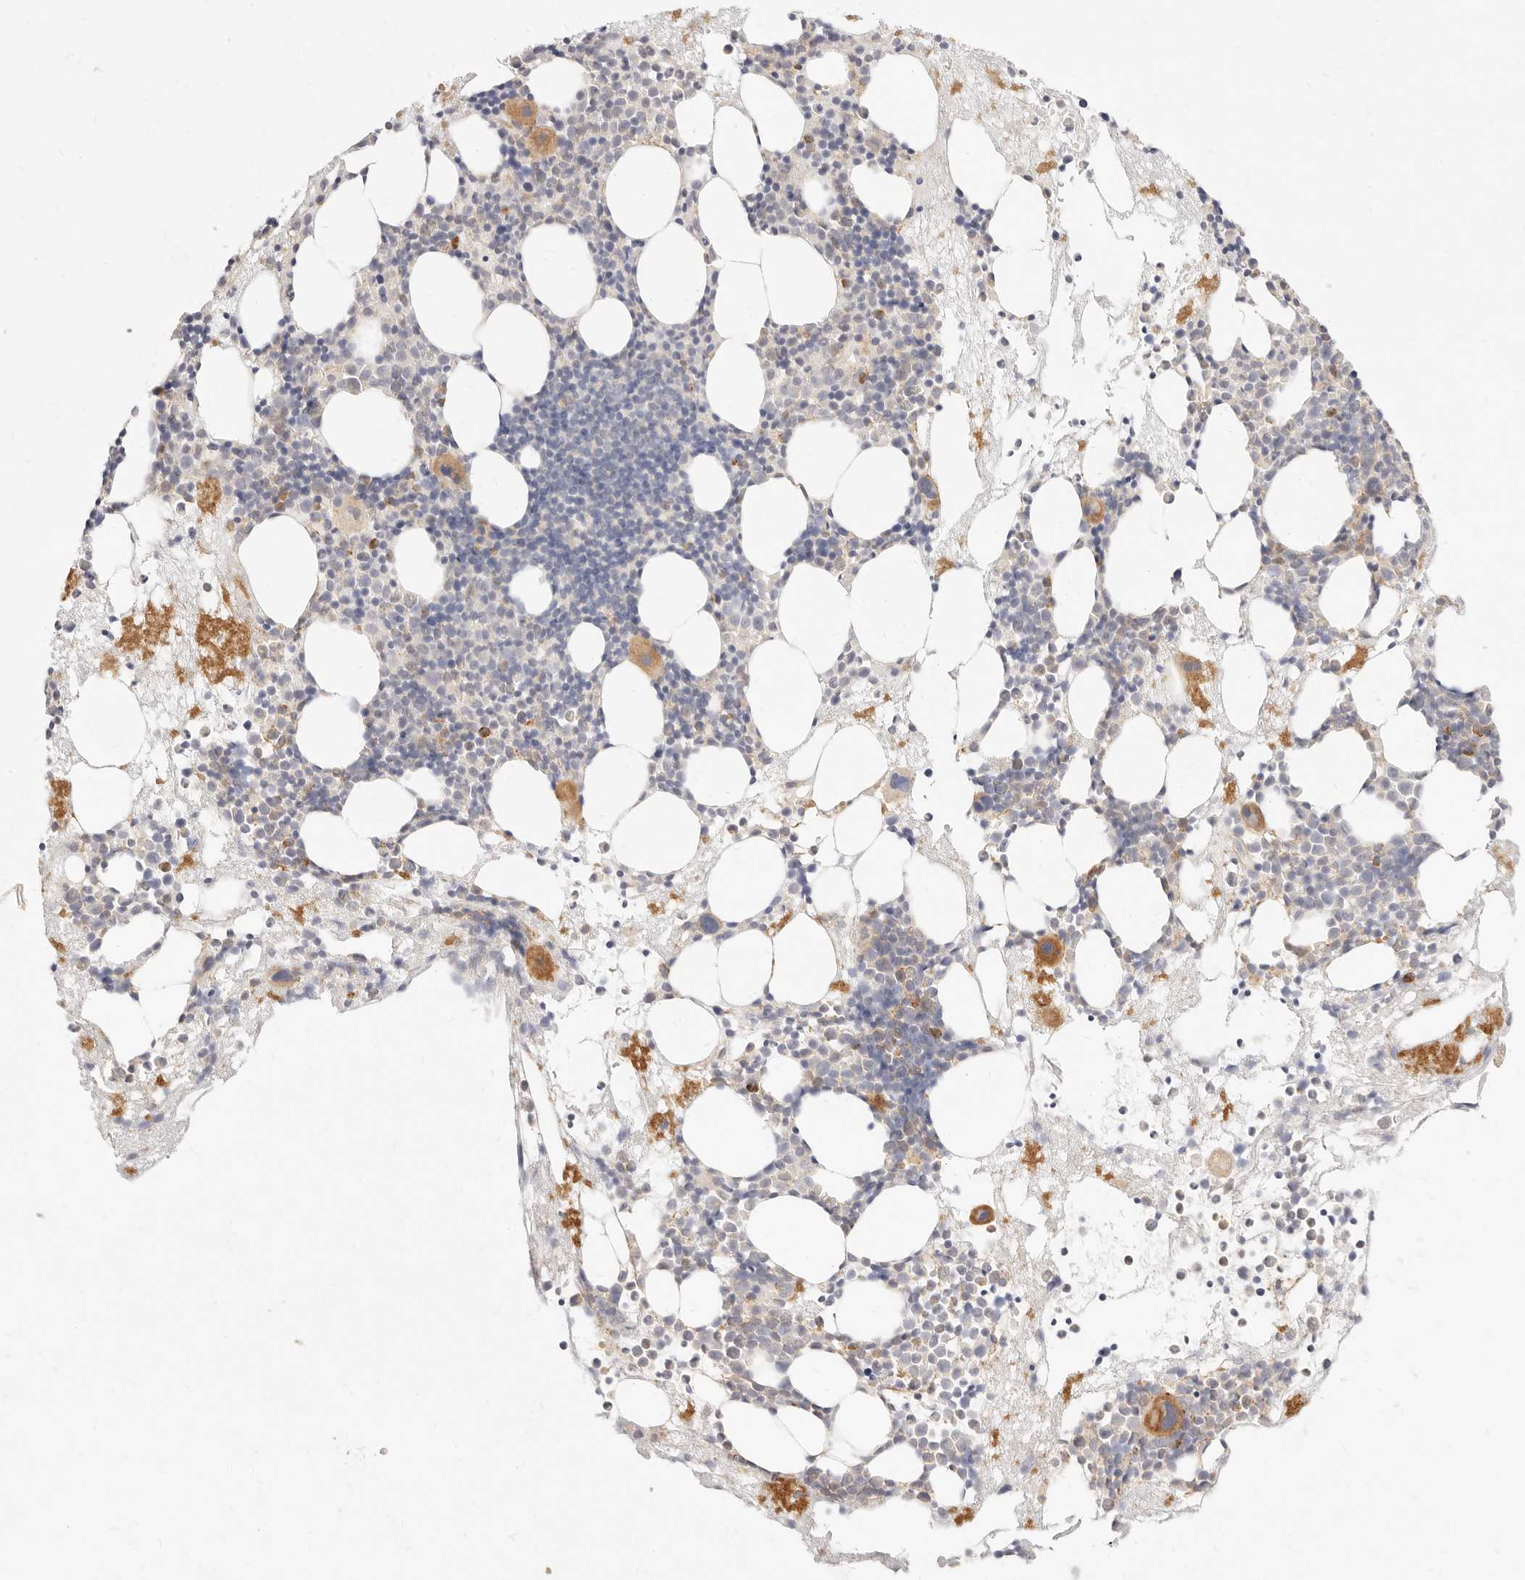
{"staining": {"intensity": "moderate", "quantity": "<25%", "location": "cytoplasmic/membranous"}, "tissue": "bone marrow", "cell_type": "Hematopoietic cells", "image_type": "normal", "snomed": [{"axis": "morphology", "description": "Normal tissue, NOS"}, {"axis": "topography", "description": "Bone marrow"}], "caption": "A histopathology image of bone marrow stained for a protein demonstrates moderate cytoplasmic/membranous brown staining in hematopoietic cells.", "gene": "UBXN10", "patient": {"sex": "male", "age": 50}}